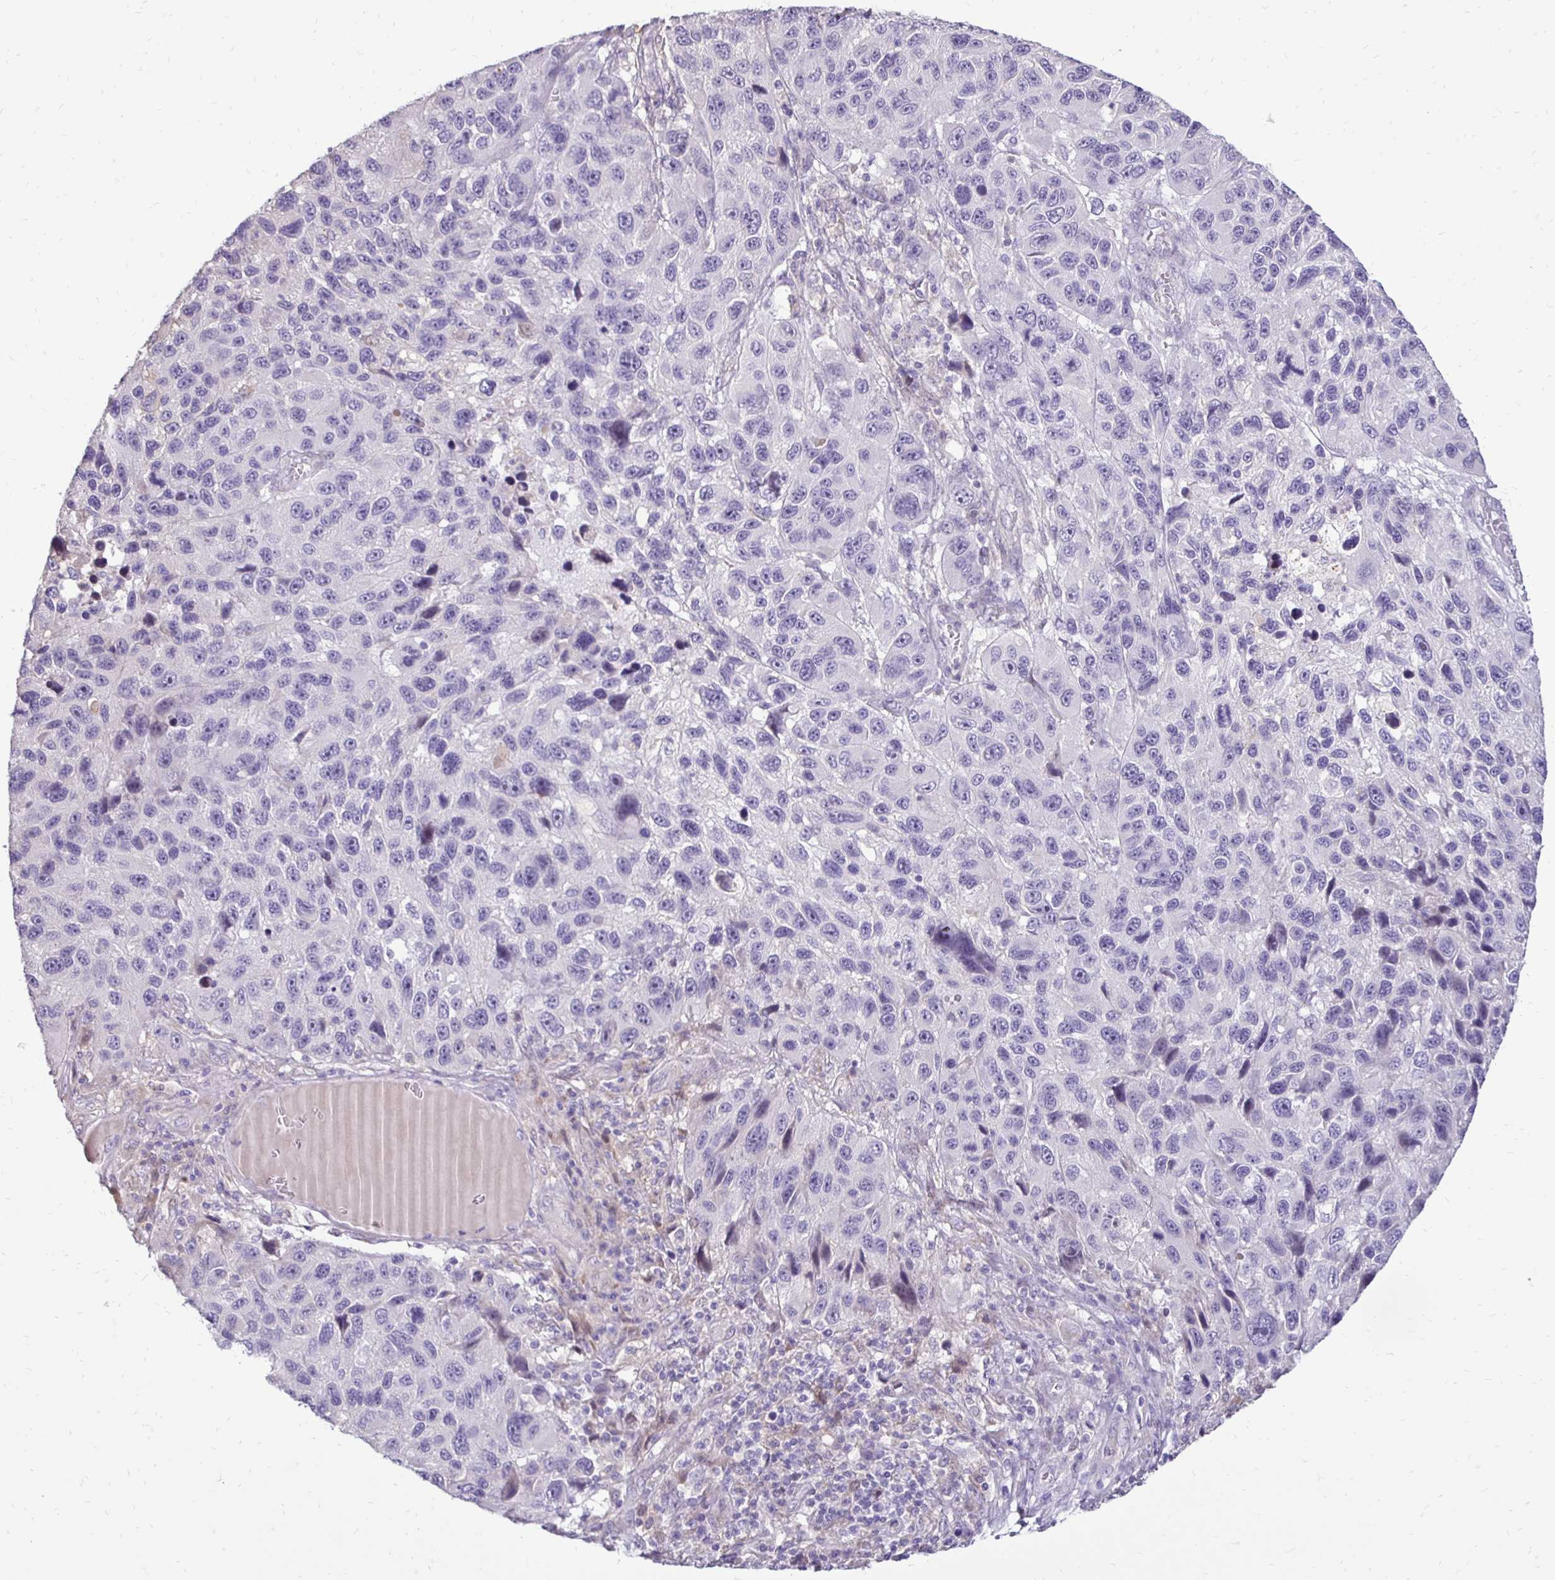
{"staining": {"intensity": "negative", "quantity": "none", "location": "none"}, "tissue": "melanoma", "cell_type": "Tumor cells", "image_type": "cancer", "snomed": [{"axis": "morphology", "description": "Malignant melanoma, NOS"}, {"axis": "topography", "description": "Skin"}], "caption": "A histopathology image of malignant melanoma stained for a protein exhibits no brown staining in tumor cells. The staining was performed using DAB to visualize the protein expression in brown, while the nuclei were stained in blue with hematoxylin (Magnification: 20x).", "gene": "GAS2", "patient": {"sex": "male", "age": 53}}